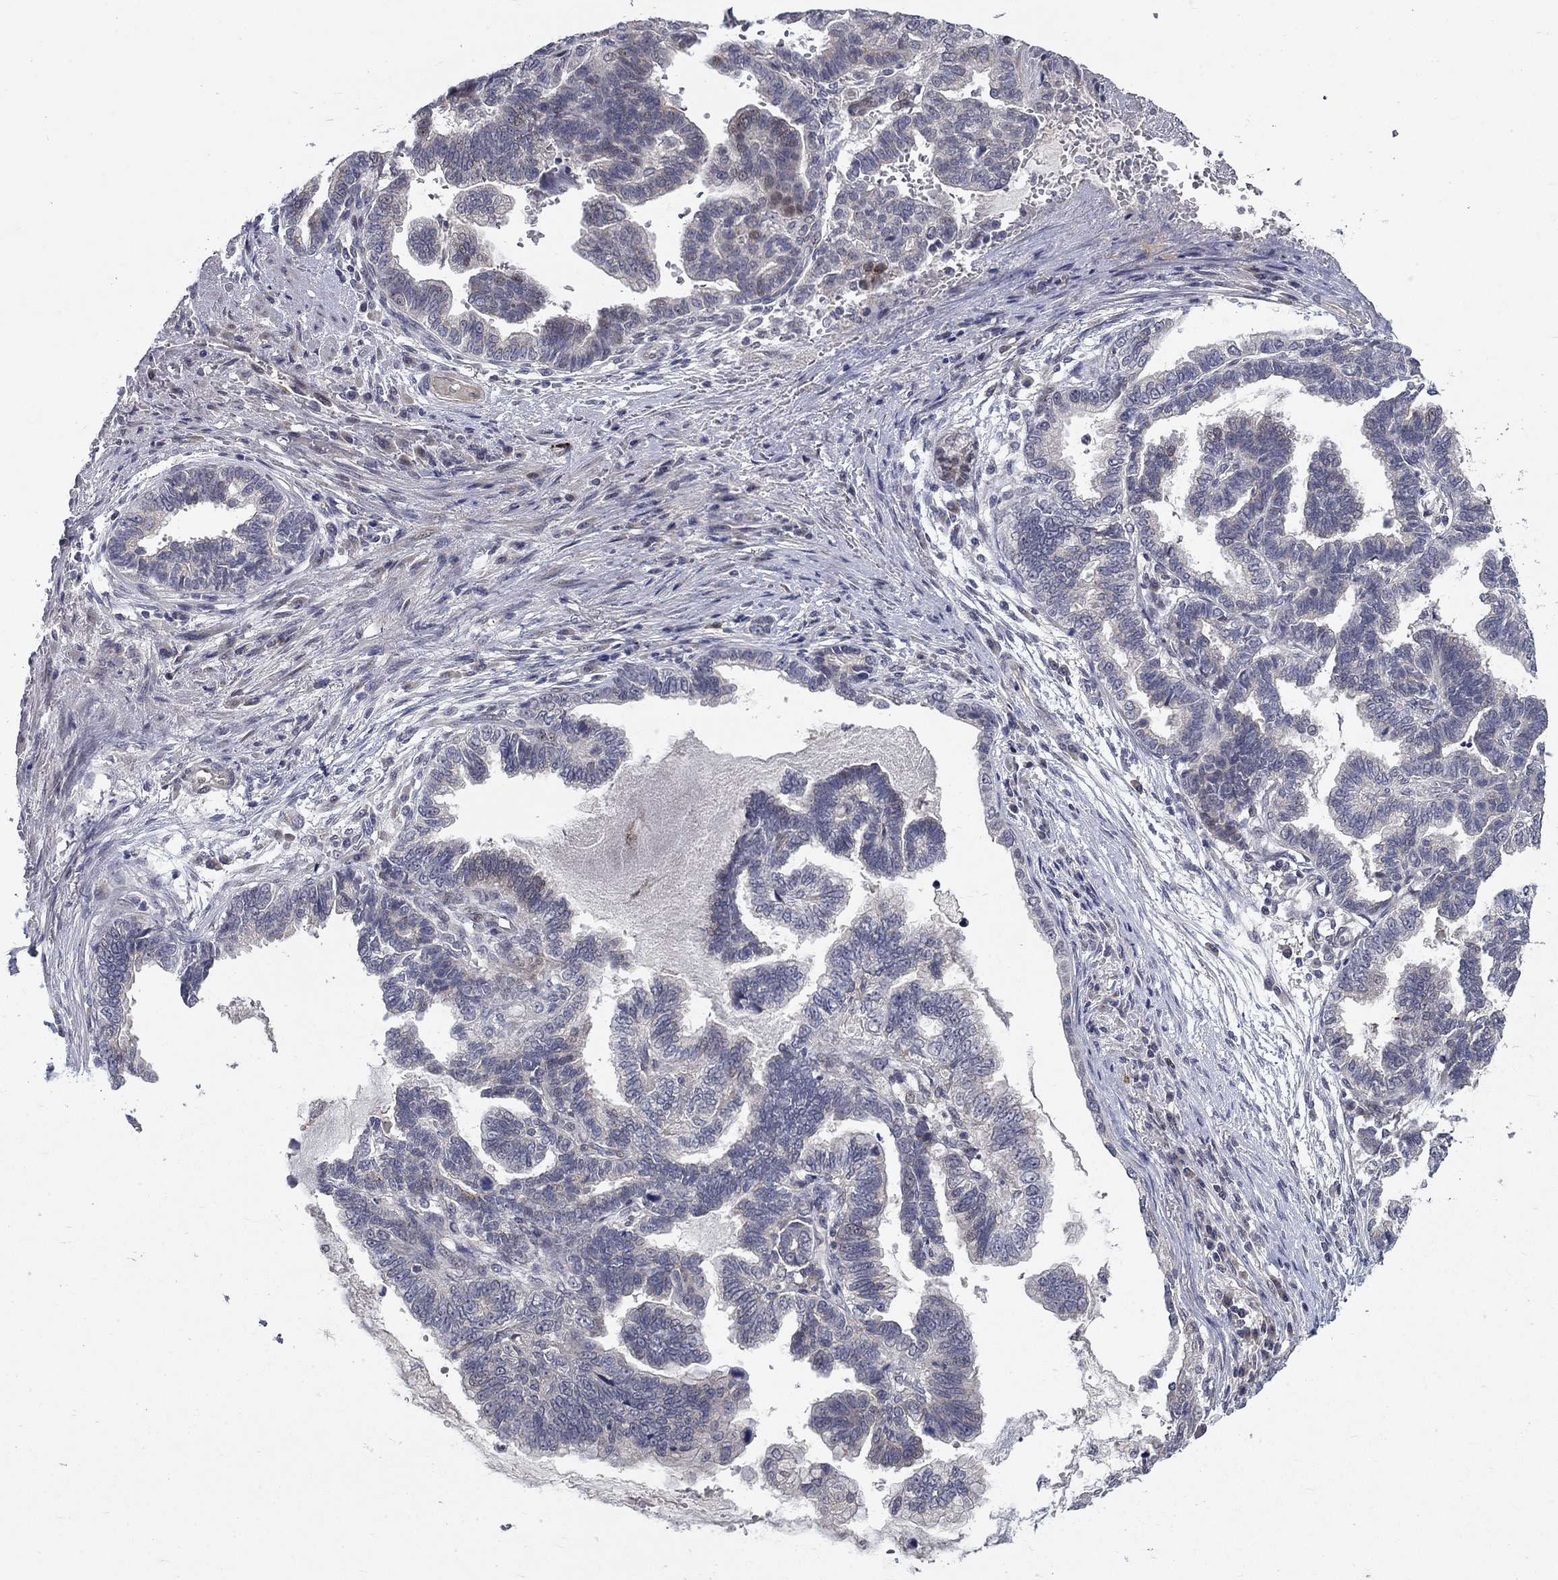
{"staining": {"intensity": "strong", "quantity": "<25%", "location": "cytoplasmic/membranous"}, "tissue": "stomach cancer", "cell_type": "Tumor cells", "image_type": "cancer", "snomed": [{"axis": "morphology", "description": "Adenocarcinoma, NOS"}, {"axis": "topography", "description": "Stomach"}], "caption": "Stomach cancer (adenocarcinoma) tissue exhibits strong cytoplasmic/membranous positivity in approximately <25% of tumor cells", "gene": "FAM3B", "patient": {"sex": "male", "age": 83}}